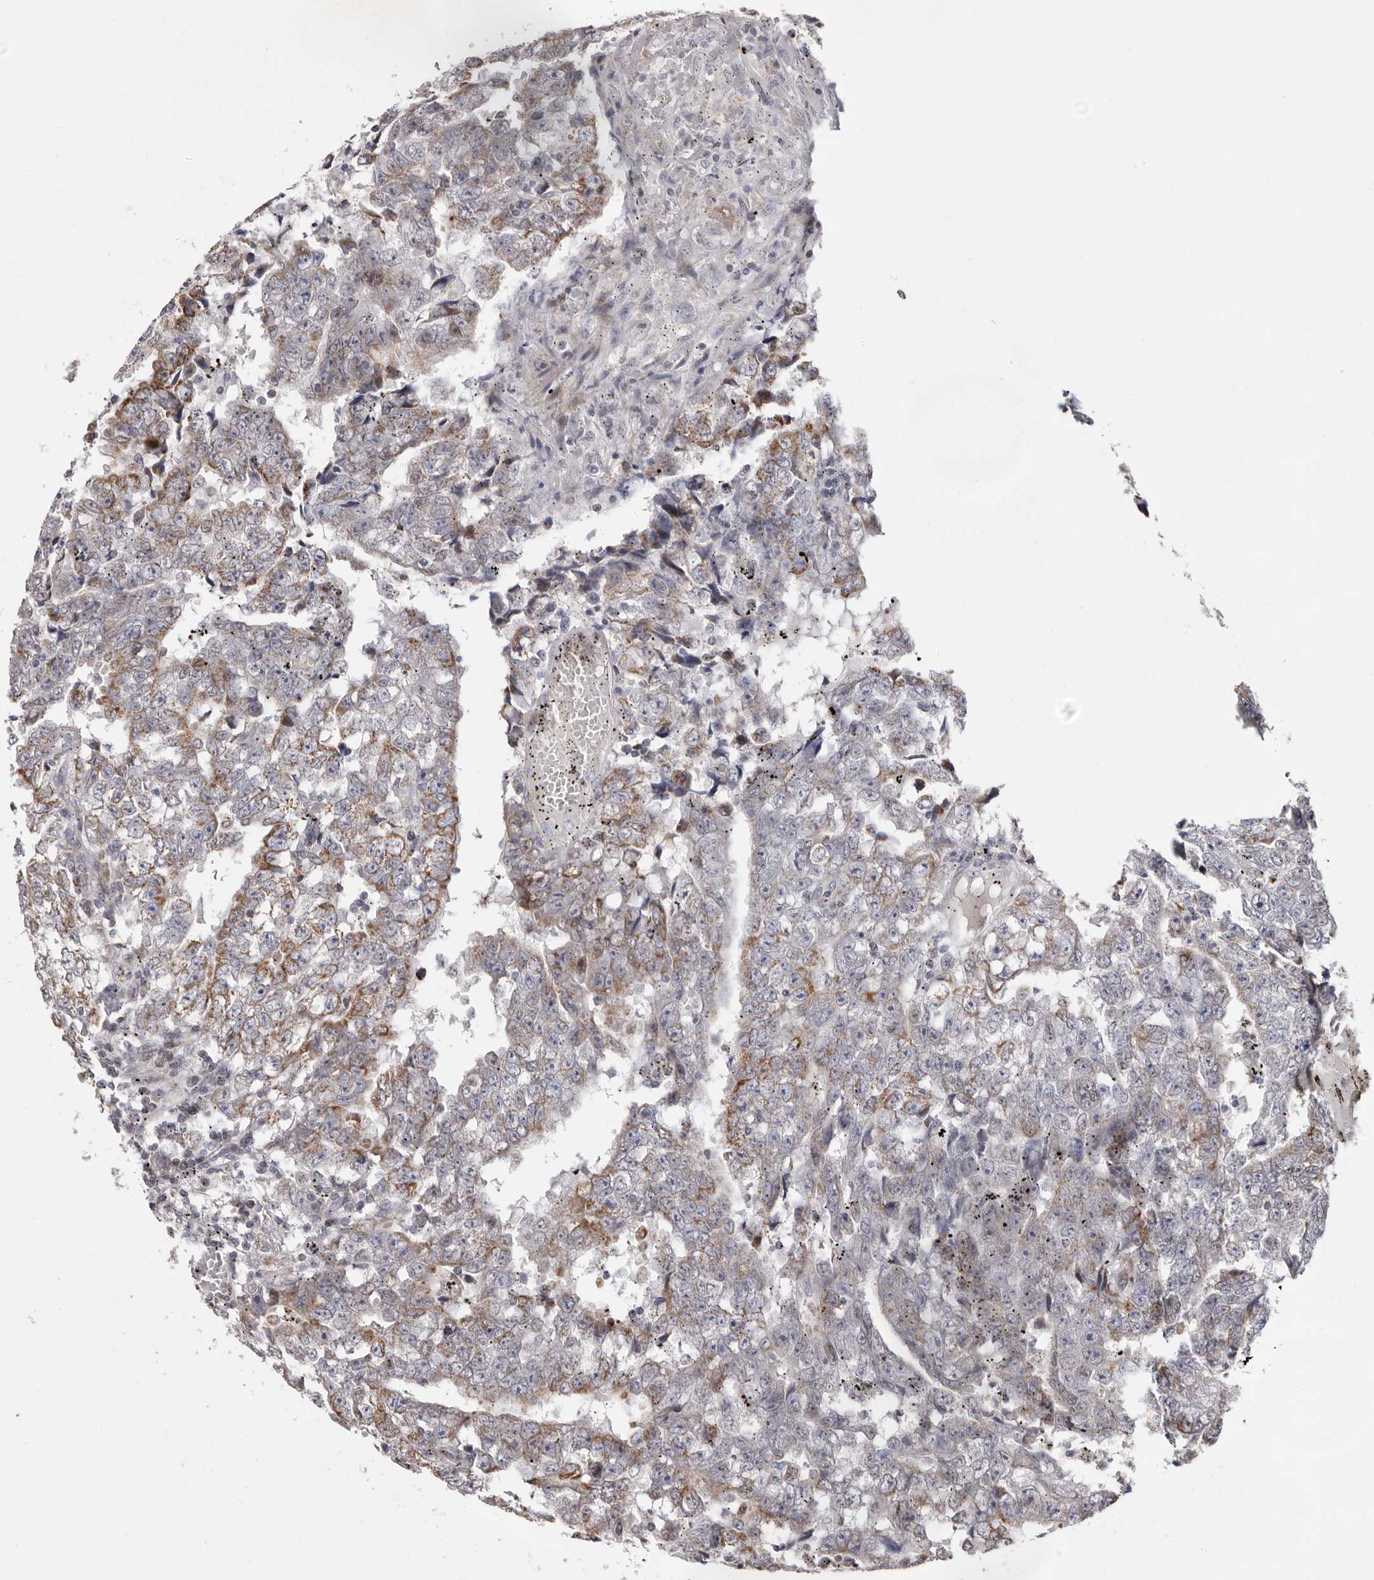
{"staining": {"intensity": "moderate", "quantity": "25%-75%", "location": "cytoplasmic/membranous"}, "tissue": "testis cancer", "cell_type": "Tumor cells", "image_type": "cancer", "snomed": [{"axis": "morphology", "description": "Carcinoma, Embryonal, NOS"}, {"axis": "topography", "description": "Testis"}], "caption": "This is an image of immunohistochemistry staining of testis embryonal carcinoma, which shows moderate positivity in the cytoplasmic/membranous of tumor cells.", "gene": "TIMM17B", "patient": {"sex": "male", "age": 25}}